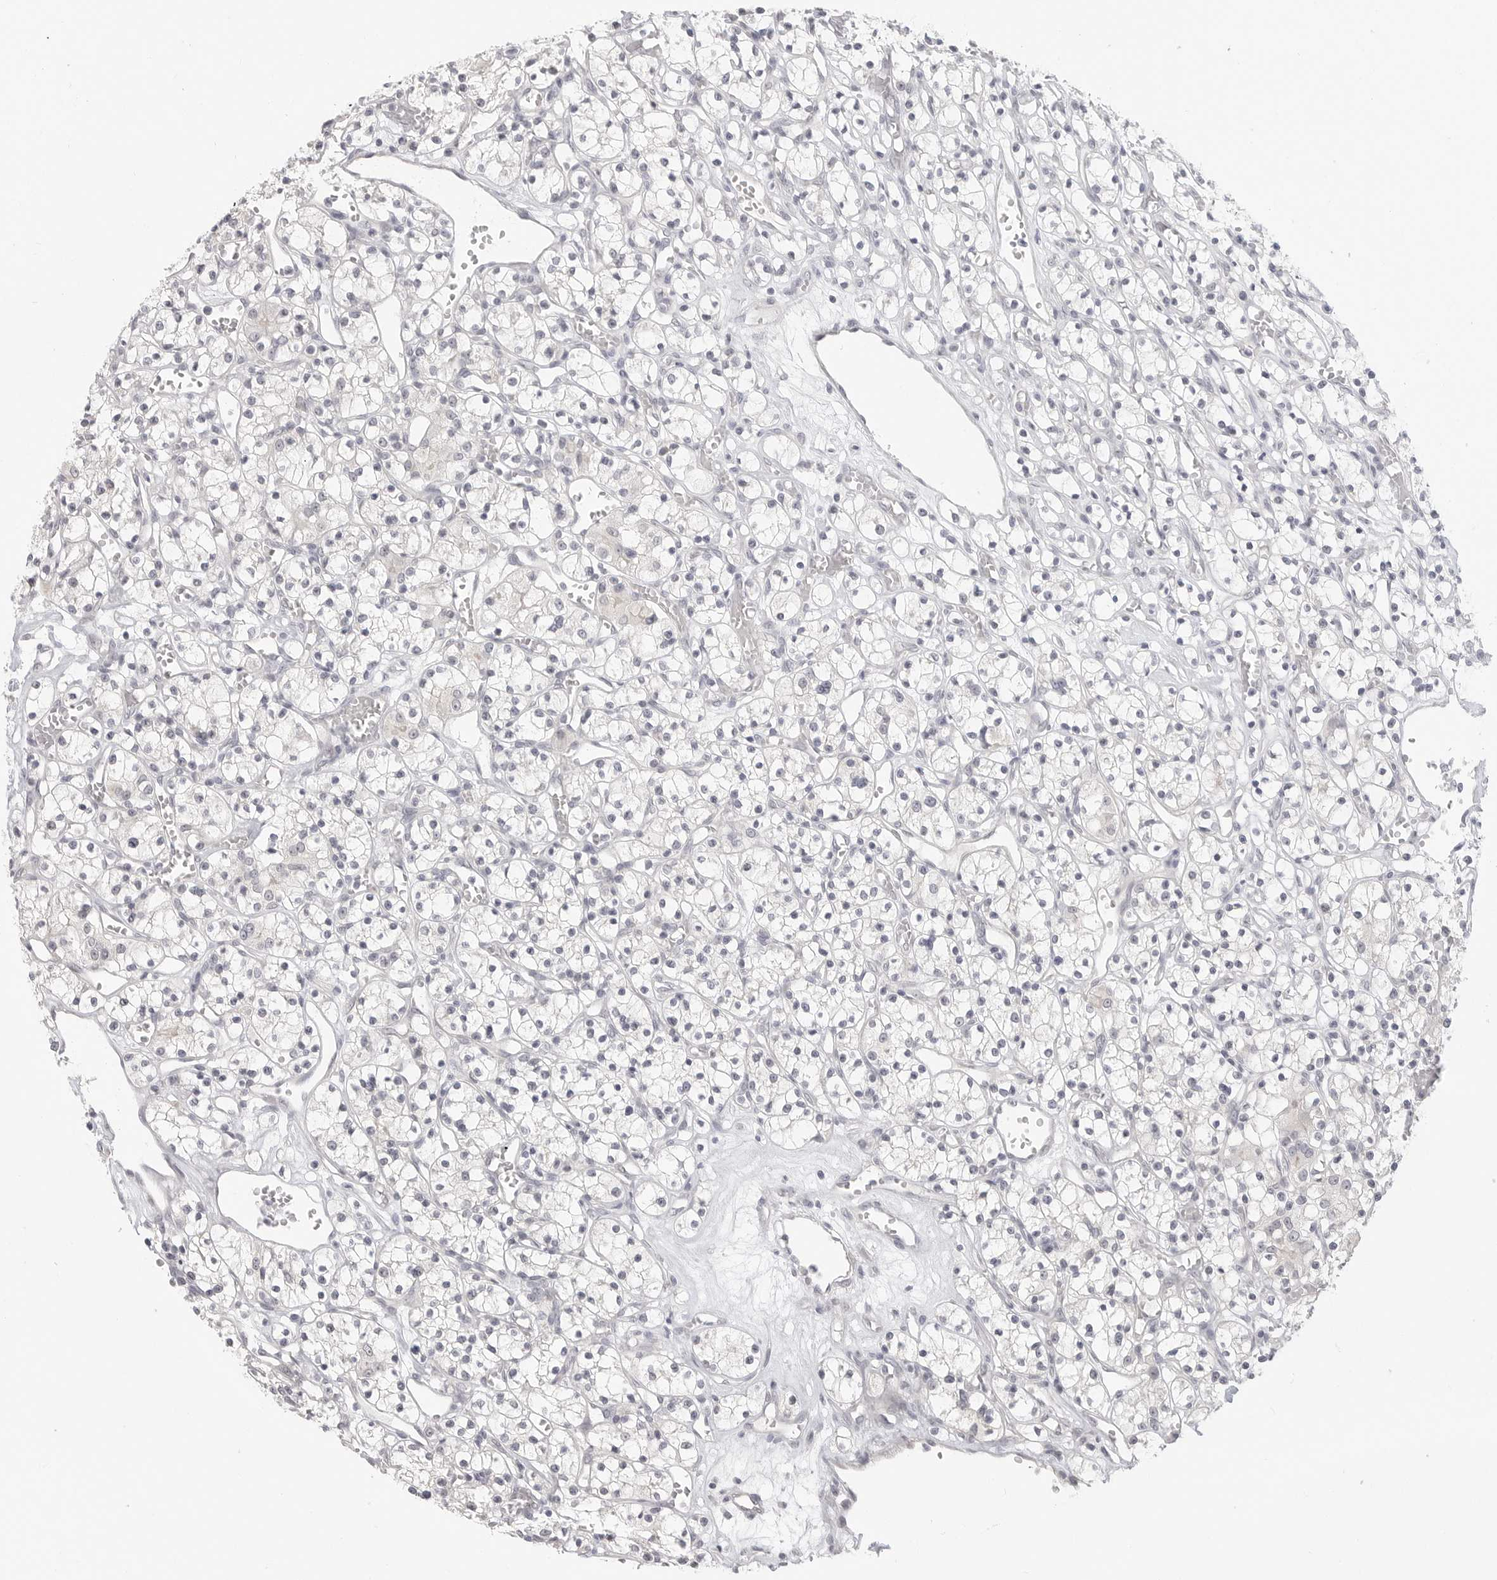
{"staining": {"intensity": "negative", "quantity": "none", "location": "none"}, "tissue": "renal cancer", "cell_type": "Tumor cells", "image_type": "cancer", "snomed": [{"axis": "morphology", "description": "Adenocarcinoma, NOS"}, {"axis": "topography", "description": "Kidney"}], "caption": "The image displays no staining of tumor cells in renal cancer (adenocarcinoma). The staining is performed using DAB brown chromogen with nuclei counter-stained in using hematoxylin.", "gene": "KLK11", "patient": {"sex": "female", "age": 59}}